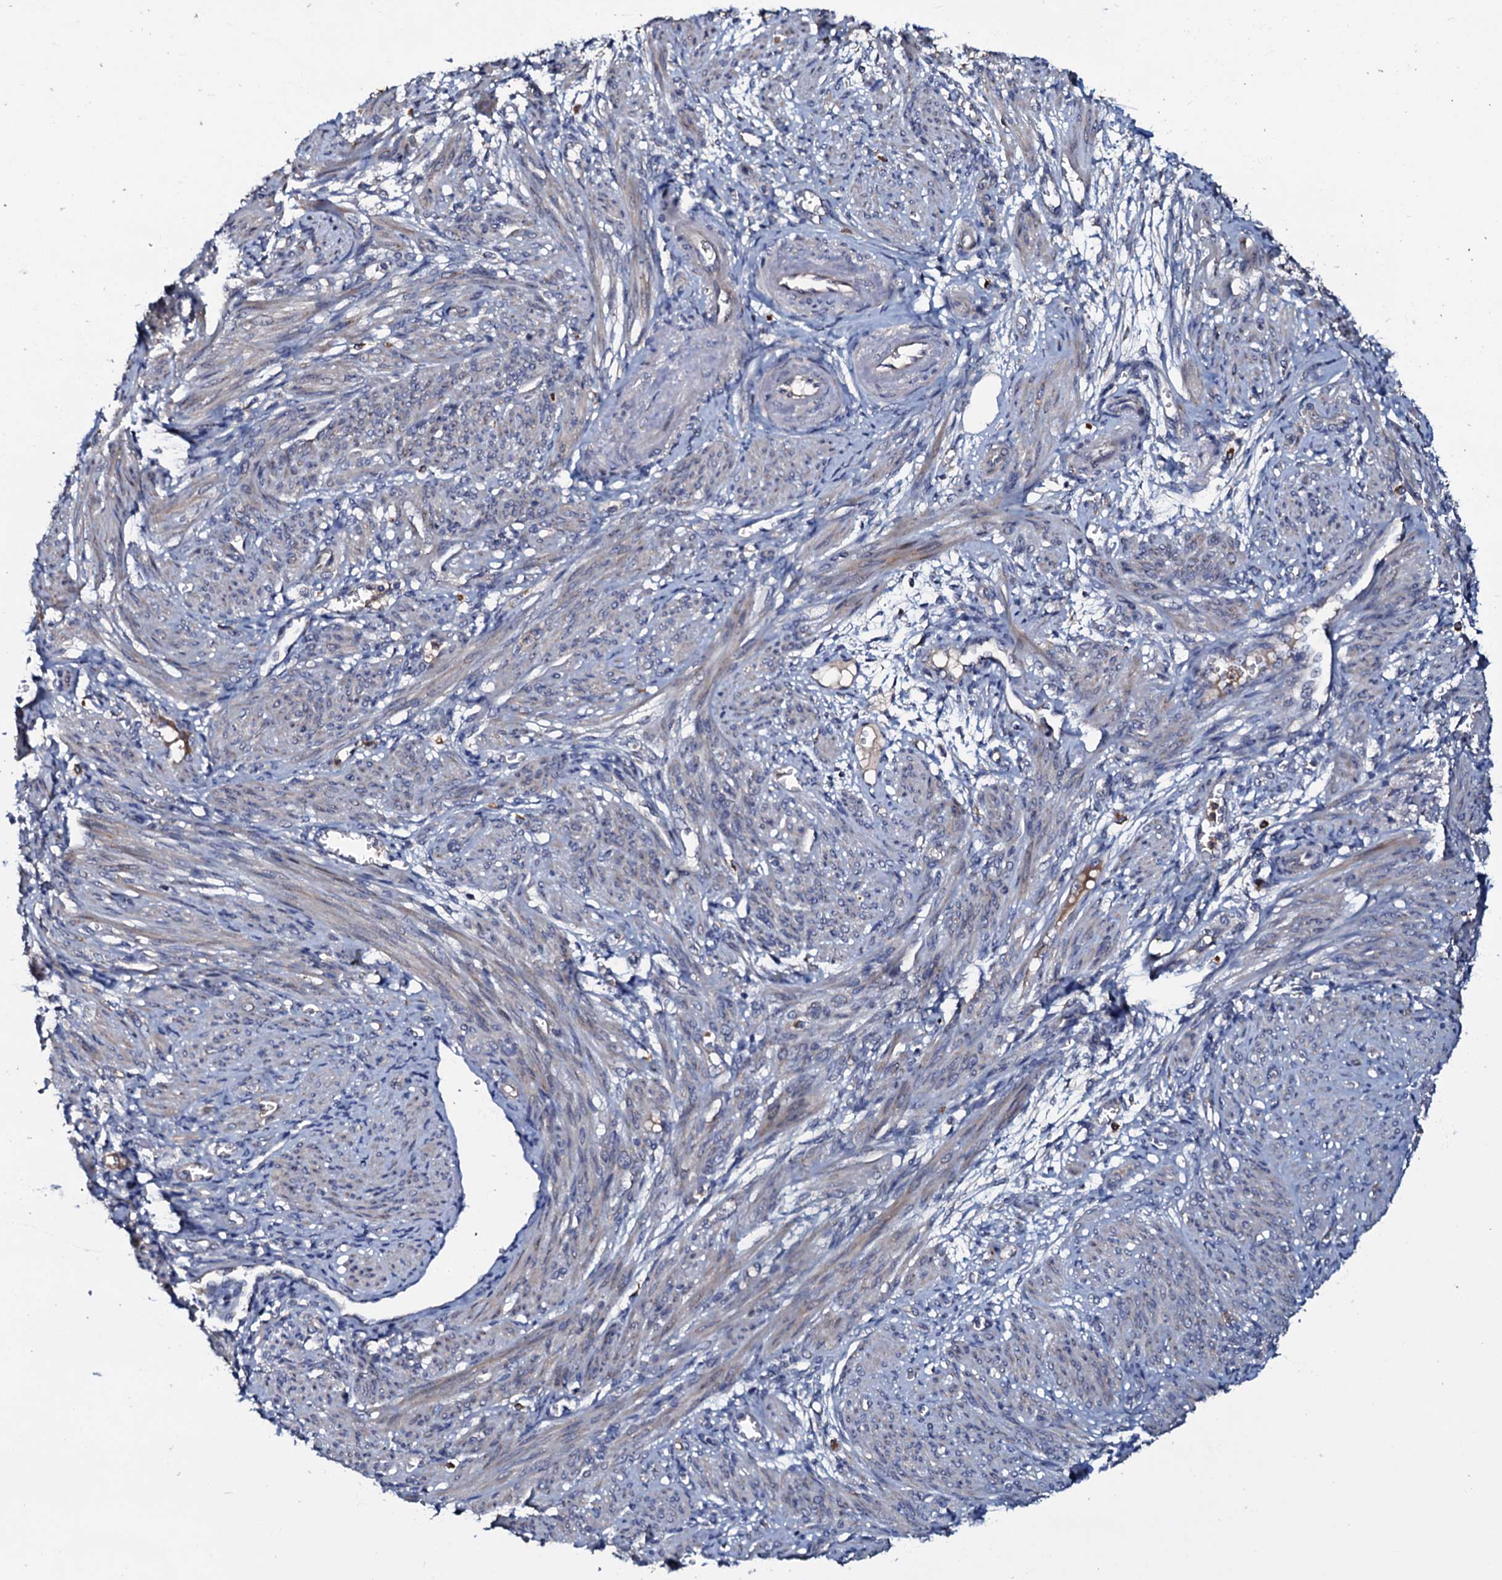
{"staining": {"intensity": "weak", "quantity": "<25%", "location": "cytoplasmic/membranous"}, "tissue": "smooth muscle", "cell_type": "Smooth muscle cells", "image_type": "normal", "snomed": [{"axis": "morphology", "description": "Normal tissue, NOS"}, {"axis": "topography", "description": "Smooth muscle"}], "caption": "An image of human smooth muscle is negative for staining in smooth muscle cells. (Brightfield microscopy of DAB immunohistochemistry (IHC) at high magnification).", "gene": "CPNE2", "patient": {"sex": "female", "age": 39}}